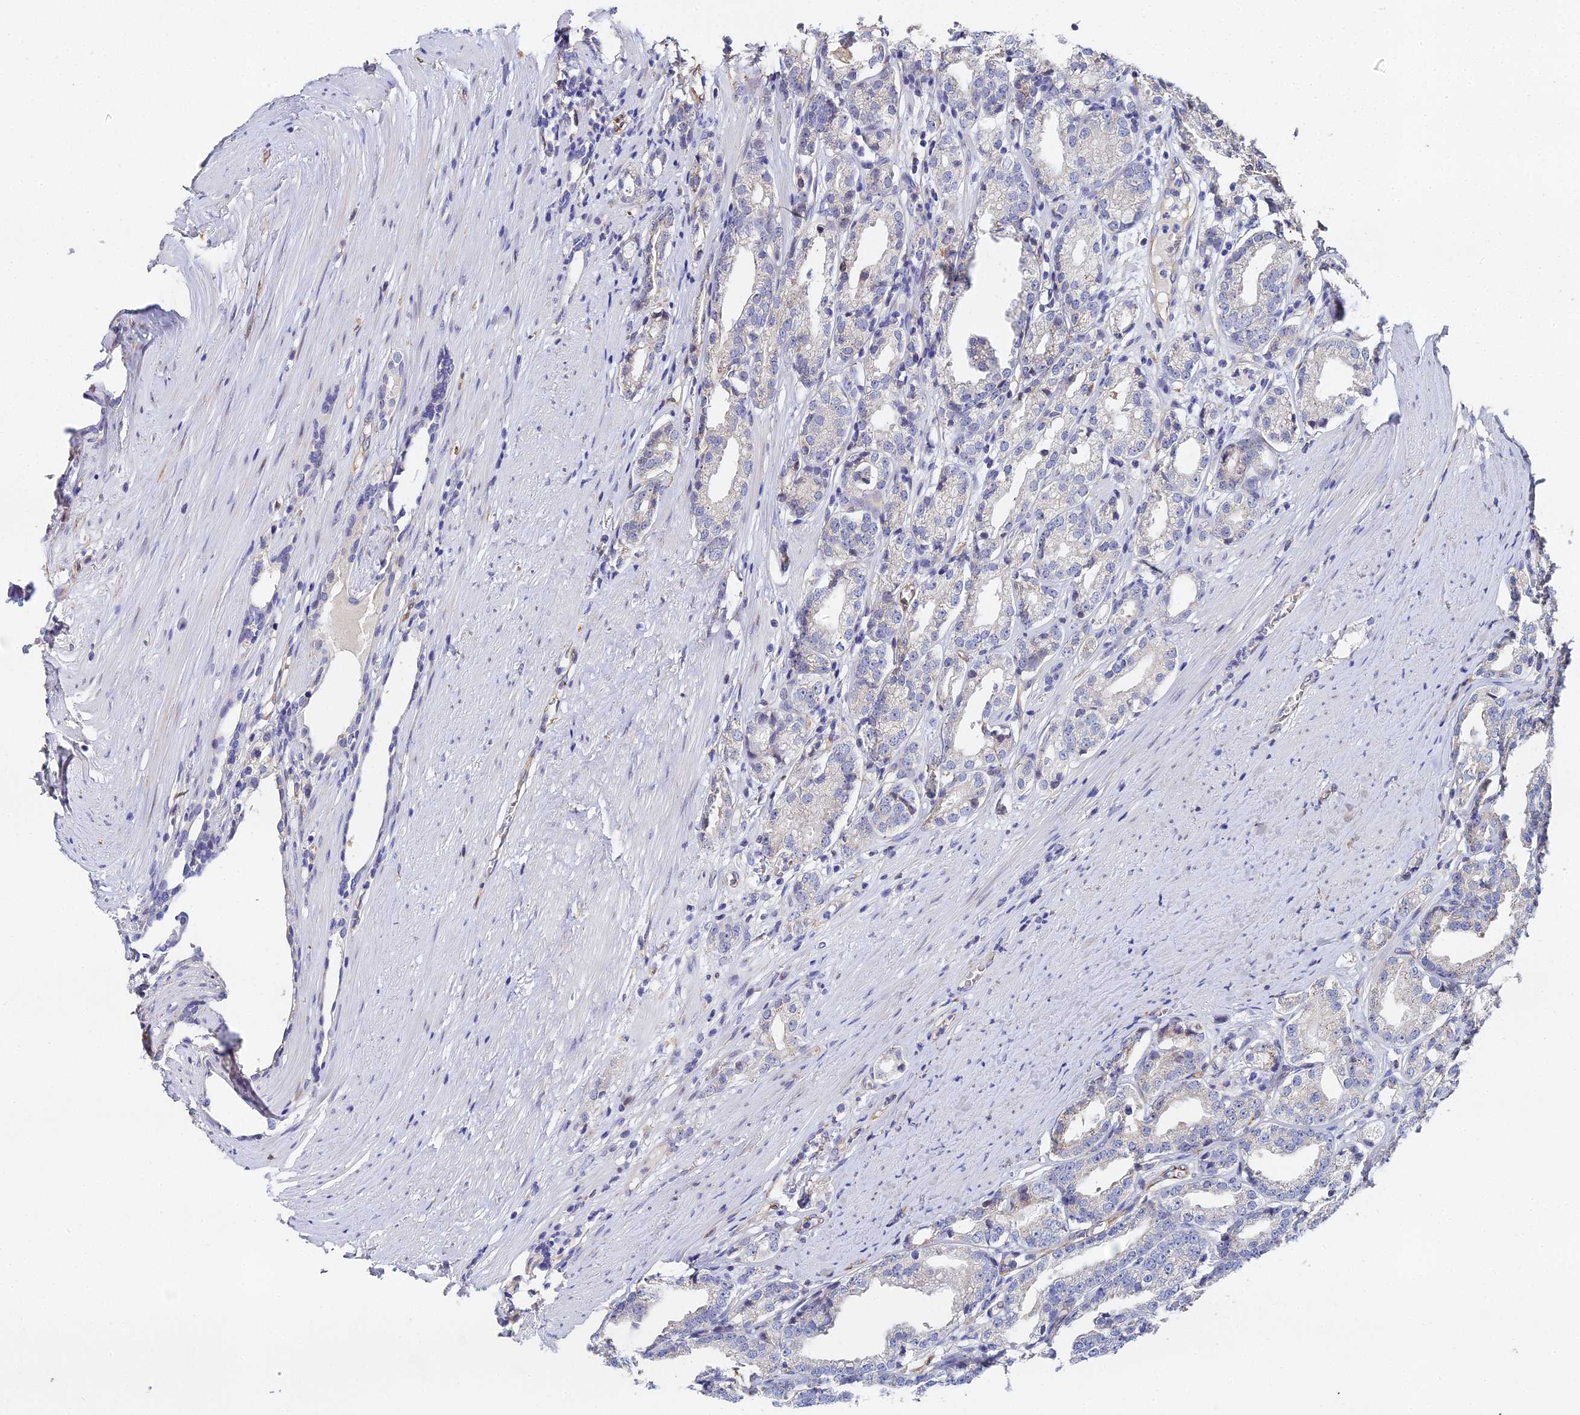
{"staining": {"intensity": "weak", "quantity": "<25%", "location": "cytoplasmic/membranous"}, "tissue": "prostate cancer", "cell_type": "Tumor cells", "image_type": "cancer", "snomed": [{"axis": "morphology", "description": "Adenocarcinoma, High grade"}, {"axis": "topography", "description": "Prostate"}], "caption": "High magnification brightfield microscopy of prostate cancer (adenocarcinoma (high-grade)) stained with DAB (brown) and counterstained with hematoxylin (blue): tumor cells show no significant expression.", "gene": "ENSG00000268674", "patient": {"sex": "male", "age": 69}}